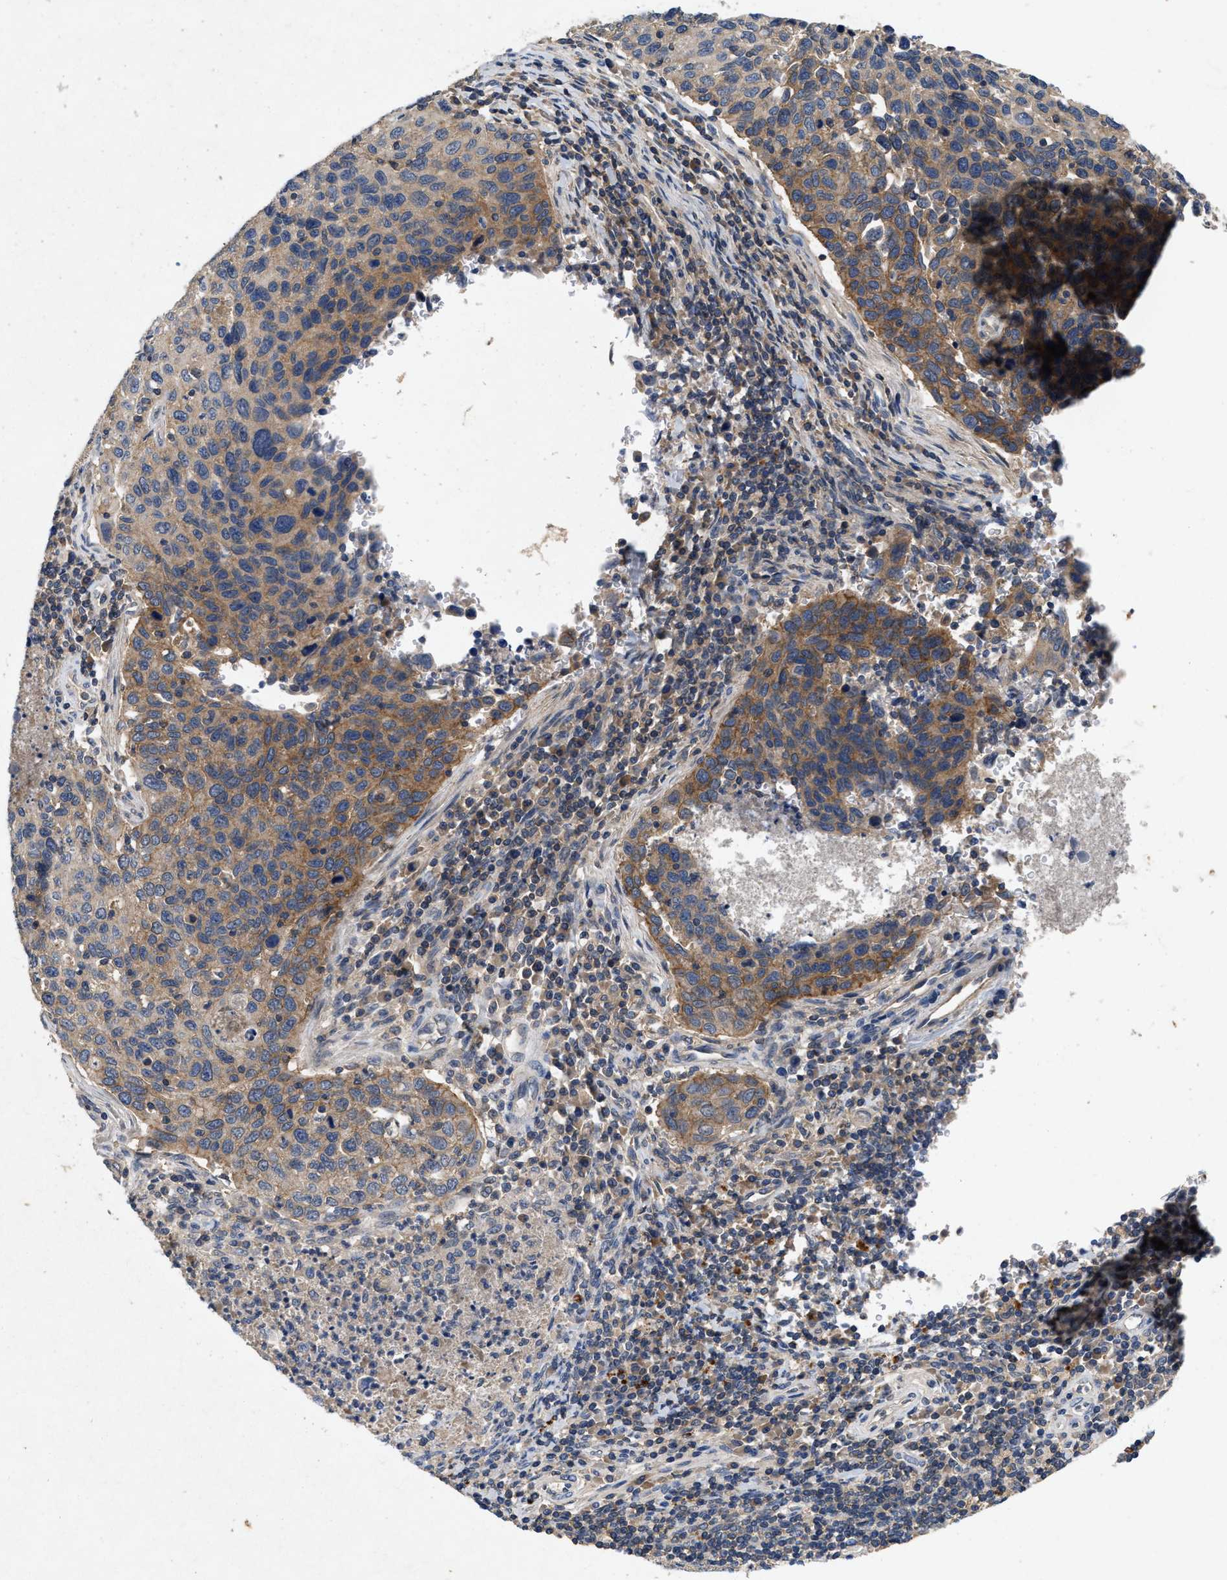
{"staining": {"intensity": "moderate", "quantity": ">75%", "location": "cytoplasmic/membranous"}, "tissue": "cervical cancer", "cell_type": "Tumor cells", "image_type": "cancer", "snomed": [{"axis": "morphology", "description": "Squamous cell carcinoma, NOS"}, {"axis": "topography", "description": "Cervix"}], "caption": "A histopathology image showing moderate cytoplasmic/membranous staining in approximately >75% of tumor cells in squamous cell carcinoma (cervical), as visualized by brown immunohistochemical staining.", "gene": "LPAR2", "patient": {"sex": "female", "age": 53}}